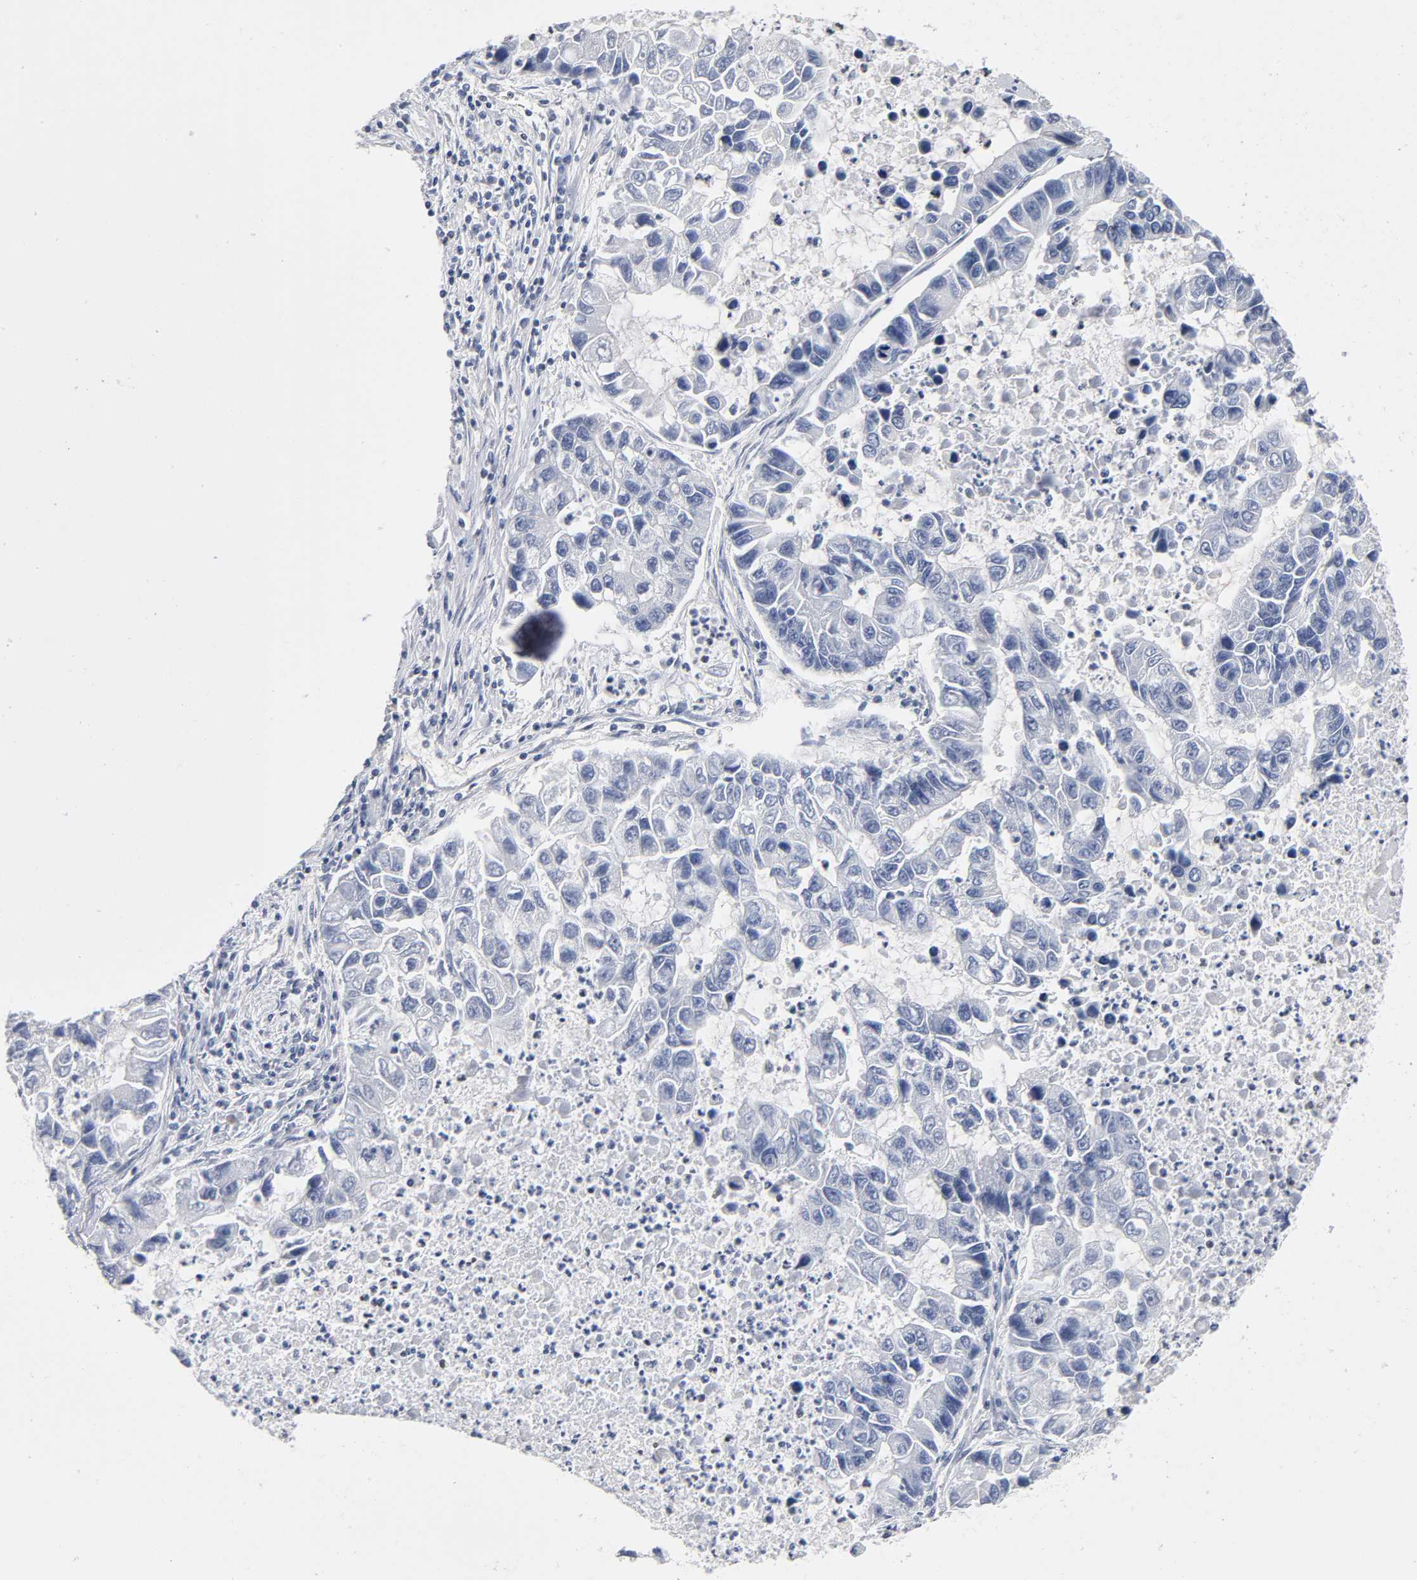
{"staining": {"intensity": "negative", "quantity": "none", "location": "none"}, "tissue": "lung cancer", "cell_type": "Tumor cells", "image_type": "cancer", "snomed": [{"axis": "morphology", "description": "Adenocarcinoma, NOS"}, {"axis": "topography", "description": "Lung"}], "caption": "Immunohistochemical staining of adenocarcinoma (lung) displays no significant staining in tumor cells.", "gene": "SP3", "patient": {"sex": "female", "age": 51}}